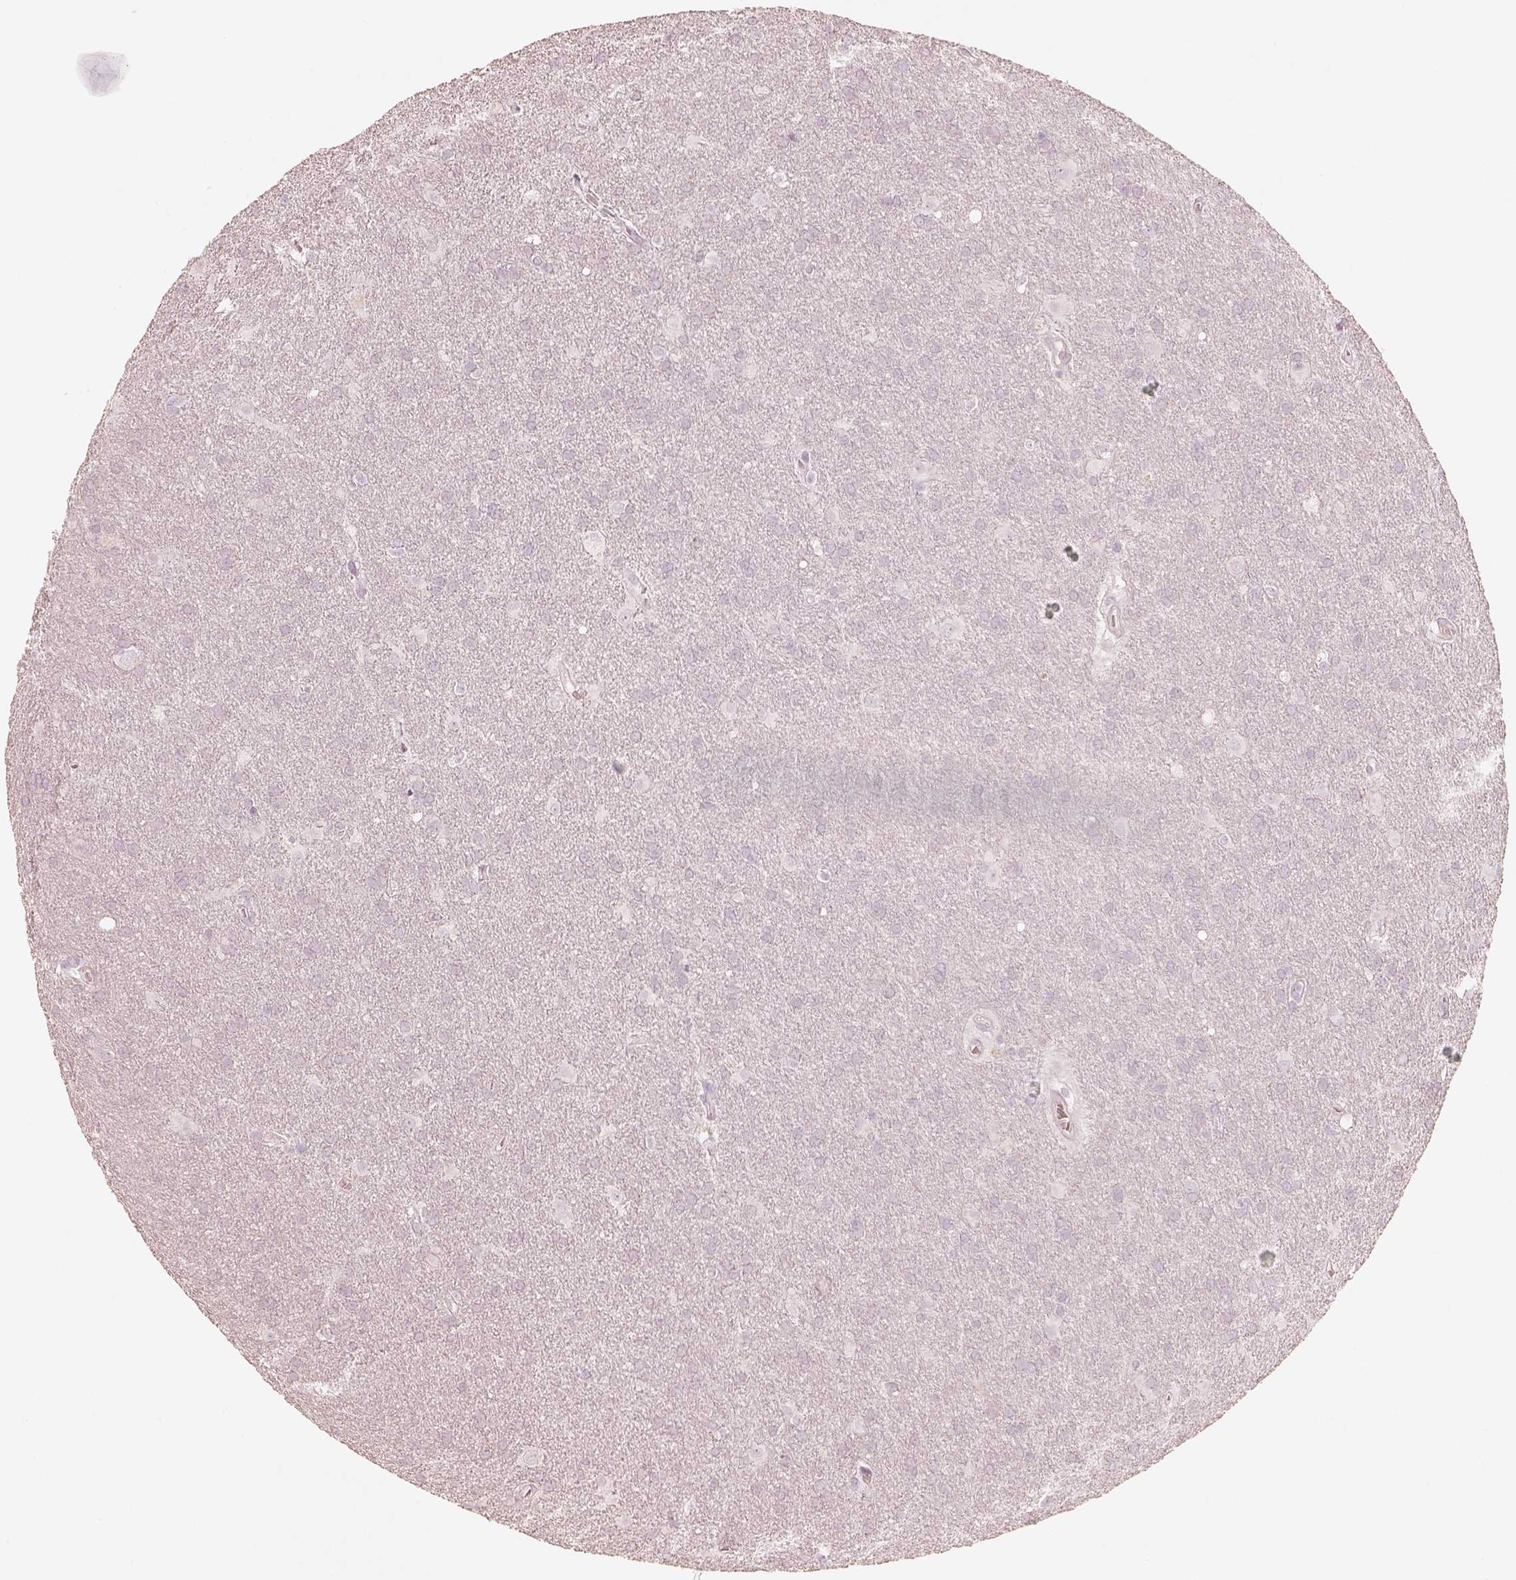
{"staining": {"intensity": "negative", "quantity": "none", "location": "none"}, "tissue": "glioma", "cell_type": "Tumor cells", "image_type": "cancer", "snomed": [{"axis": "morphology", "description": "Glioma, malignant, Low grade"}, {"axis": "topography", "description": "Brain"}], "caption": "Low-grade glioma (malignant) was stained to show a protein in brown. There is no significant expression in tumor cells.", "gene": "KRT82", "patient": {"sex": "male", "age": 58}}